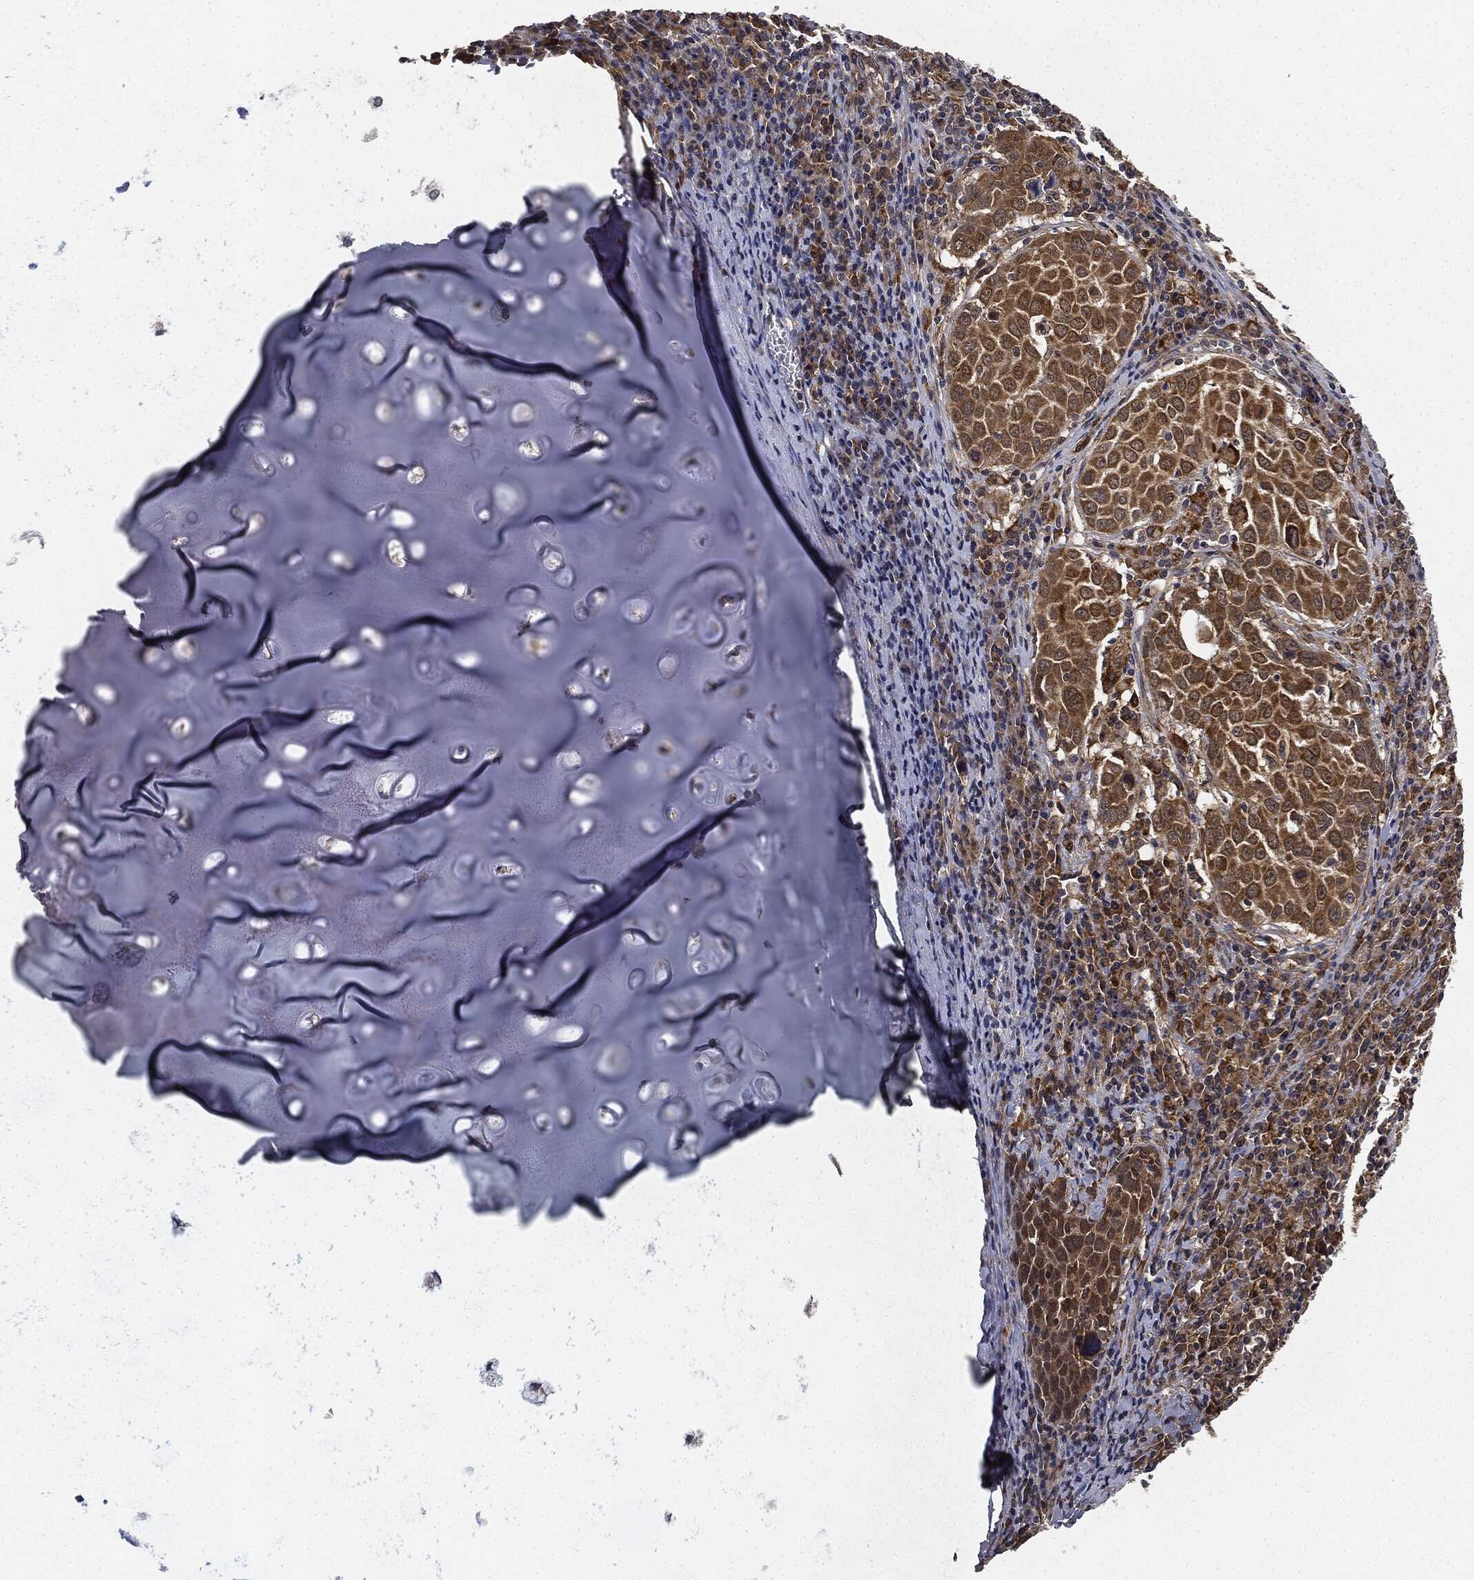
{"staining": {"intensity": "moderate", "quantity": ">75%", "location": "cytoplasmic/membranous"}, "tissue": "lung cancer", "cell_type": "Tumor cells", "image_type": "cancer", "snomed": [{"axis": "morphology", "description": "Squamous cell carcinoma, NOS"}, {"axis": "topography", "description": "Lung"}], "caption": "IHC staining of lung cancer (squamous cell carcinoma), which exhibits medium levels of moderate cytoplasmic/membranous positivity in approximately >75% of tumor cells indicating moderate cytoplasmic/membranous protein positivity. The staining was performed using DAB (3,3'-diaminobenzidine) (brown) for protein detection and nuclei were counterstained in hematoxylin (blue).", "gene": "MIER2", "patient": {"sex": "male", "age": 57}}